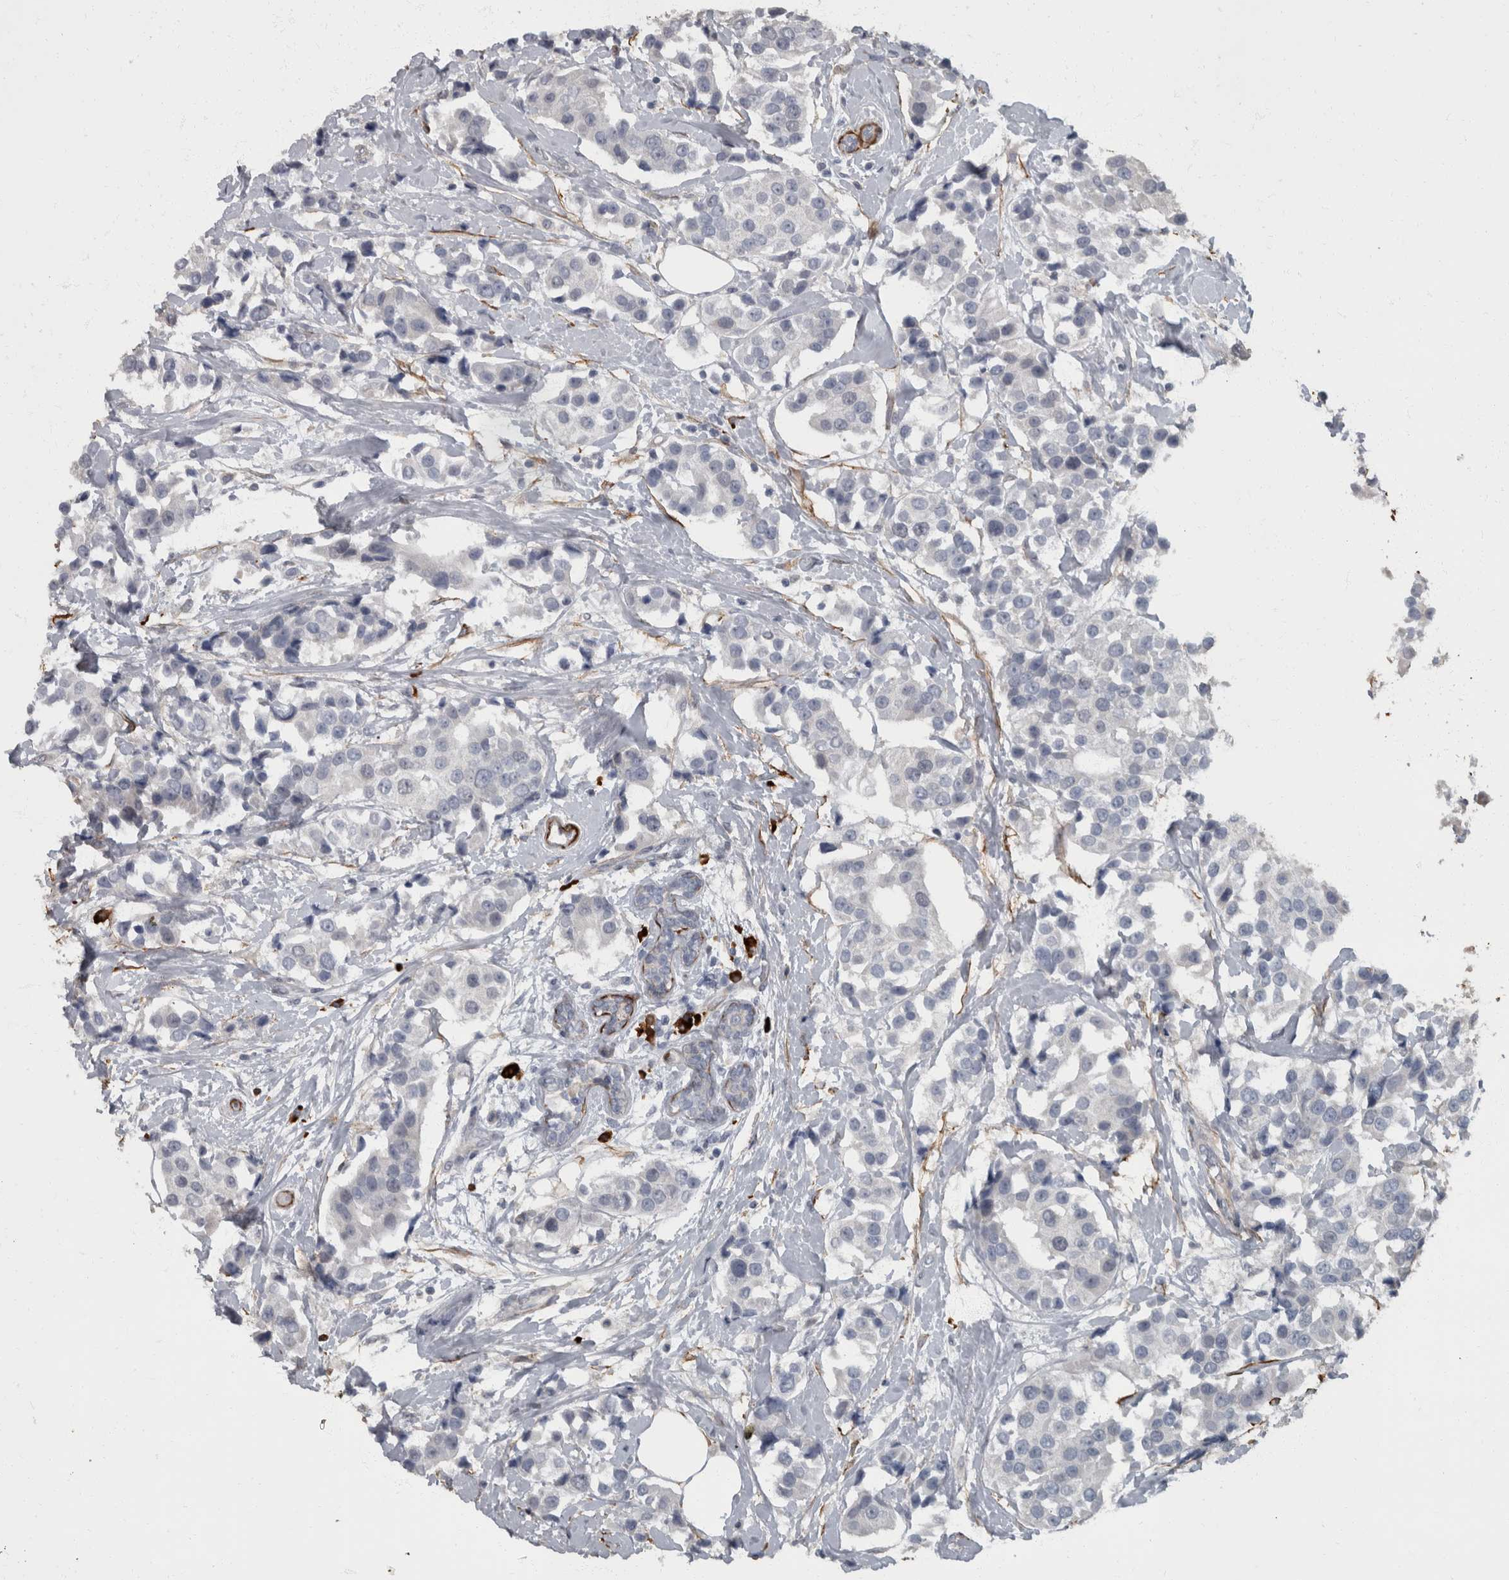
{"staining": {"intensity": "negative", "quantity": "none", "location": "none"}, "tissue": "breast cancer", "cell_type": "Tumor cells", "image_type": "cancer", "snomed": [{"axis": "morphology", "description": "Normal tissue, NOS"}, {"axis": "morphology", "description": "Duct carcinoma"}, {"axis": "topography", "description": "Breast"}], "caption": "This photomicrograph is of invasive ductal carcinoma (breast) stained with immunohistochemistry (IHC) to label a protein in brown with the nuclei are counter-stained blue. There is no expression in tumor cells.", "gene": "MASTL", "patient": {"sex": "female", "age": 39}}